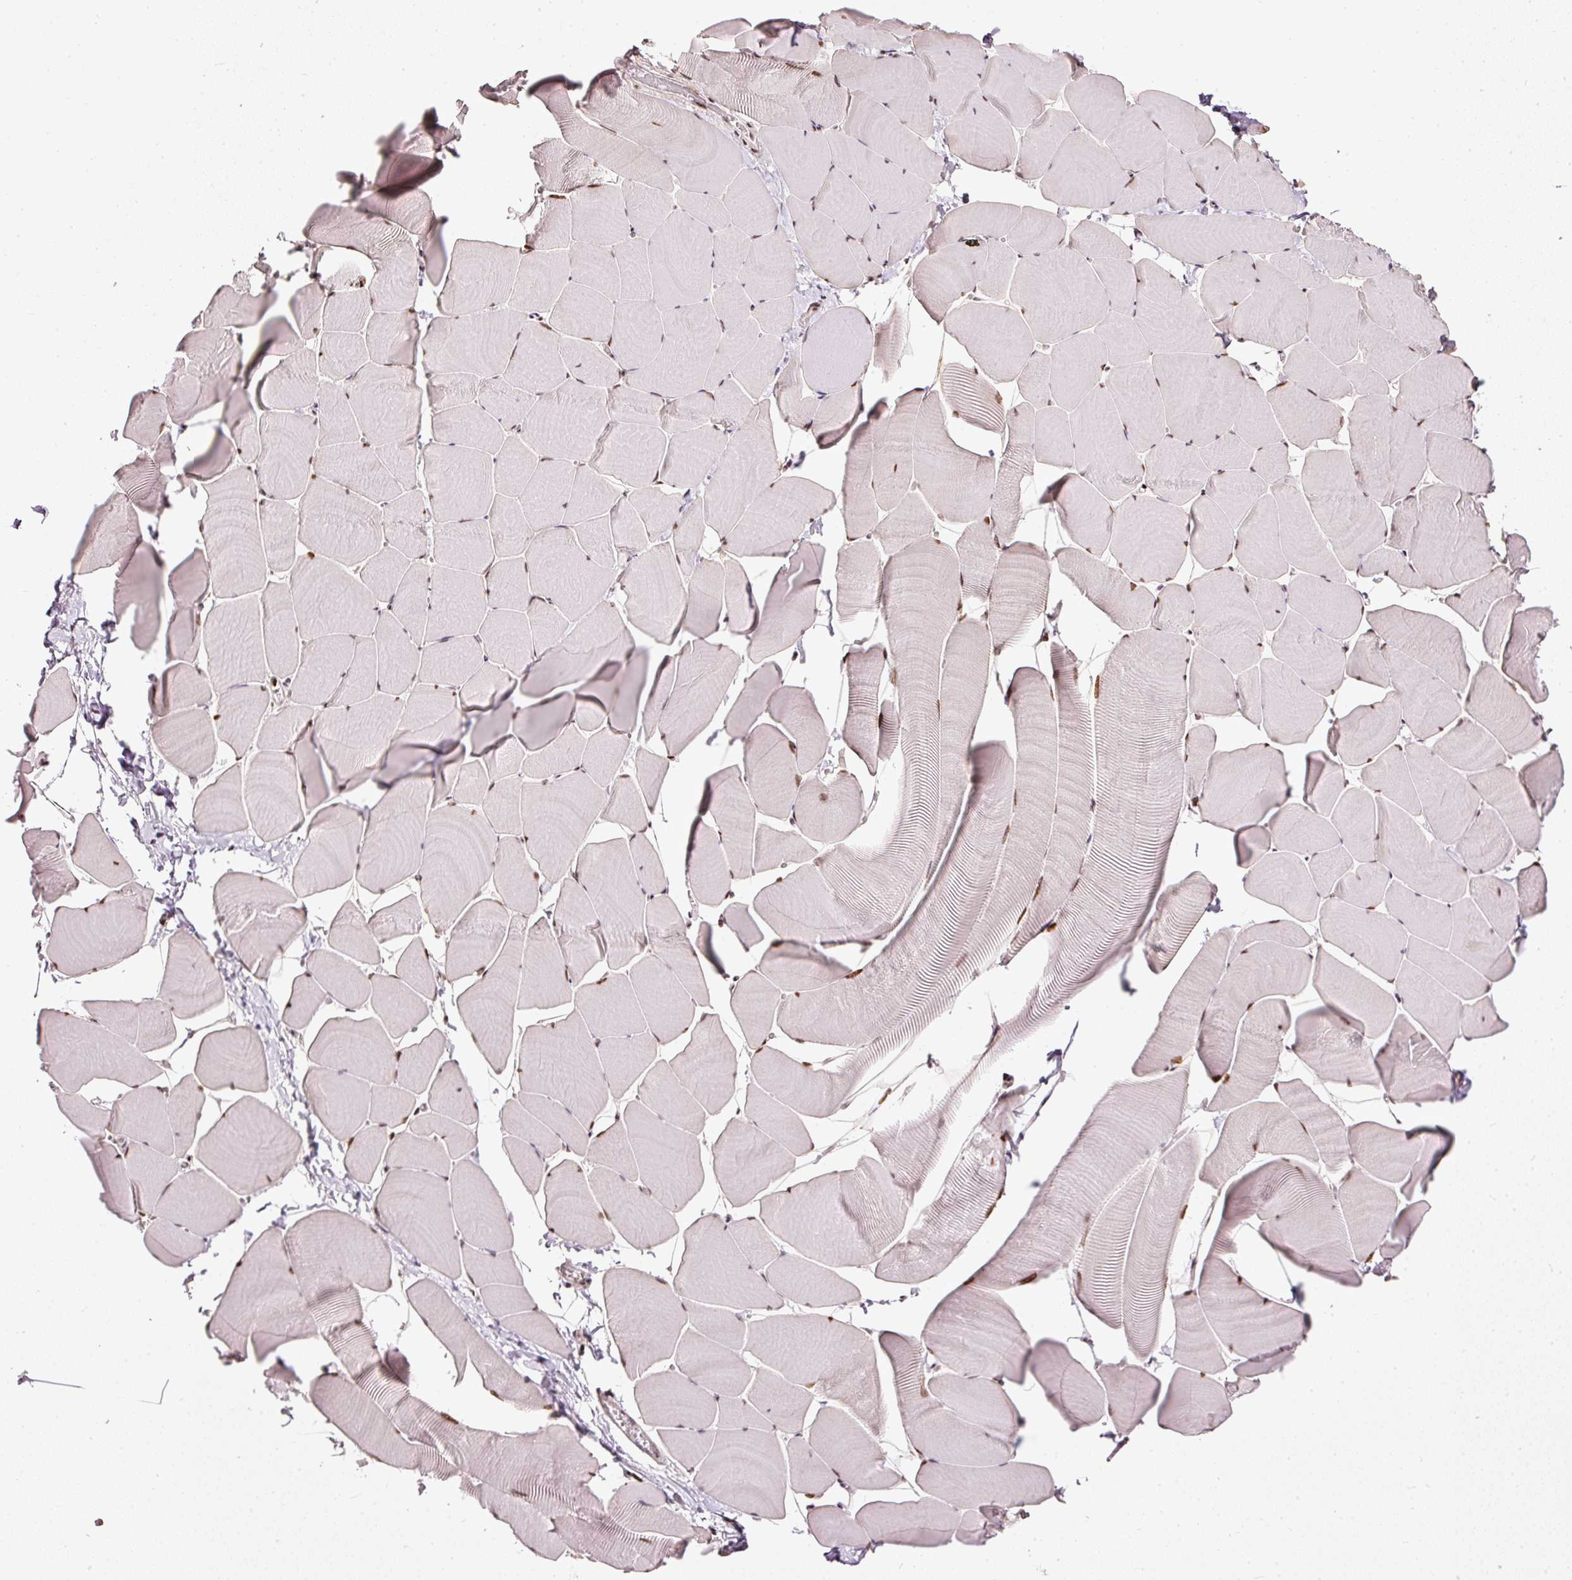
{"staining": {"intensity": "moderate", "quantity": "<25%", "location": "nuclear"}, "tissue": "skeletal muscle", "cell_type": "Myocytes", "image_type": "normal", "snomed": [{"axis": "morphology", "description": "Normal tissue, NOS"}, {"axis": "topography", "description": "Skeletal muscle"}], "caption": "Approximately <25% of myocytes in normal human skeletal muscle display moderate nuclear protein expression as visualized by brown immunohistochemical staining.", "gene": "ZNF778", "patient": {"sex": "male", "age": 25}}